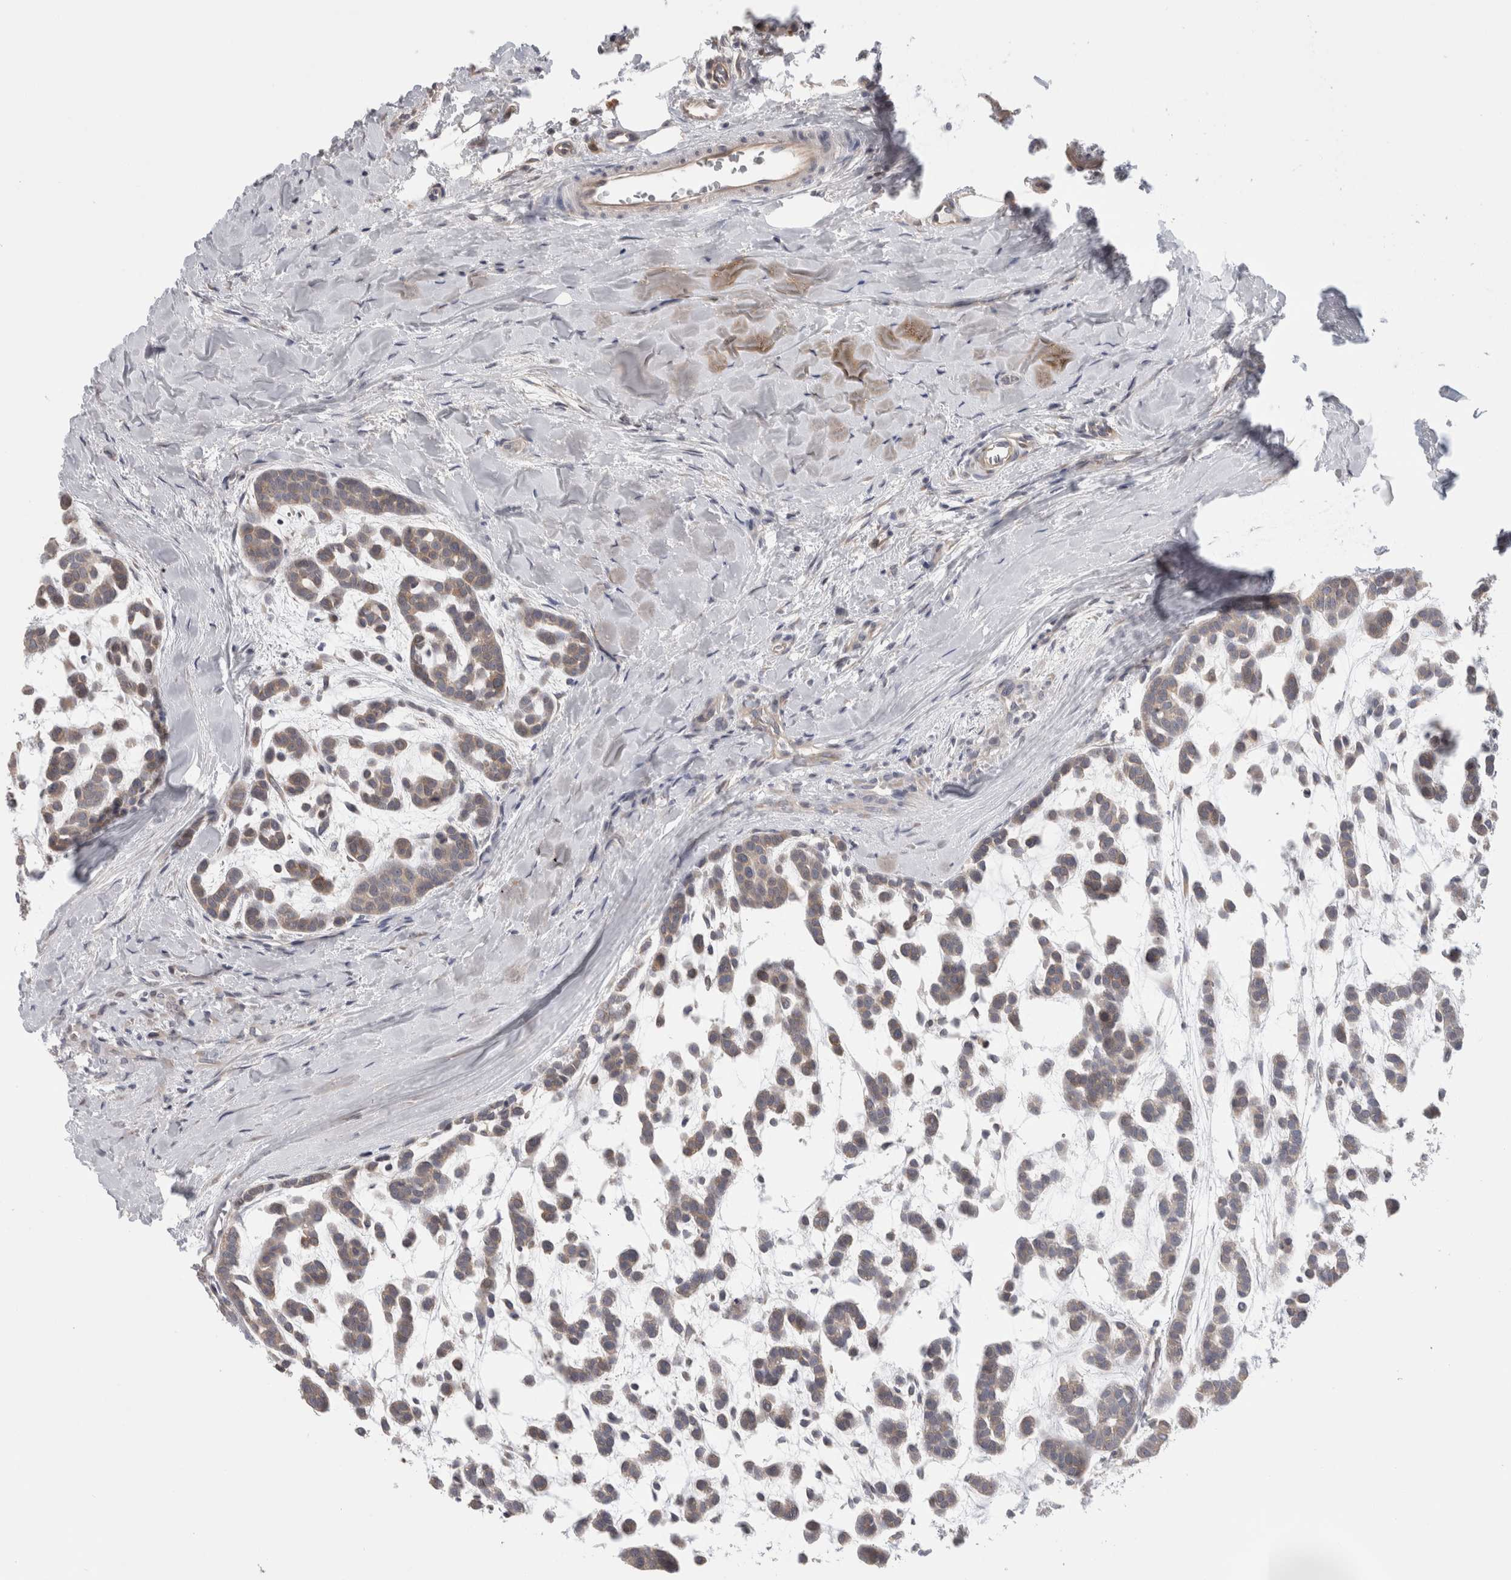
{"staining": {"intensity": "weak", "quantity": "25%-75%", "location": "cytoplasmic/membranous"}, "tissue": "head and neck cancer", "cell_type": "Tumor cells", "image_type": "cancer", "snomed": [{"axis": "morphology", "description": "Adenocarcinoma, NOS"}, {"axis": "morphology", "description": "Adenoma, NOS"}, {"axis": "topography", "description": "Head-Neck"}], "caption": "Protein expression by IHC shows weak cytoplasmic/membranous expression in approximately 25%-75% of tumor cells in head and neck adenocarcinoma. The protein of interest is shown in brown color, while the nuclei are stained blue.", "gene": "SYTL5", "patient": {"sex": "female", "age": 55}}